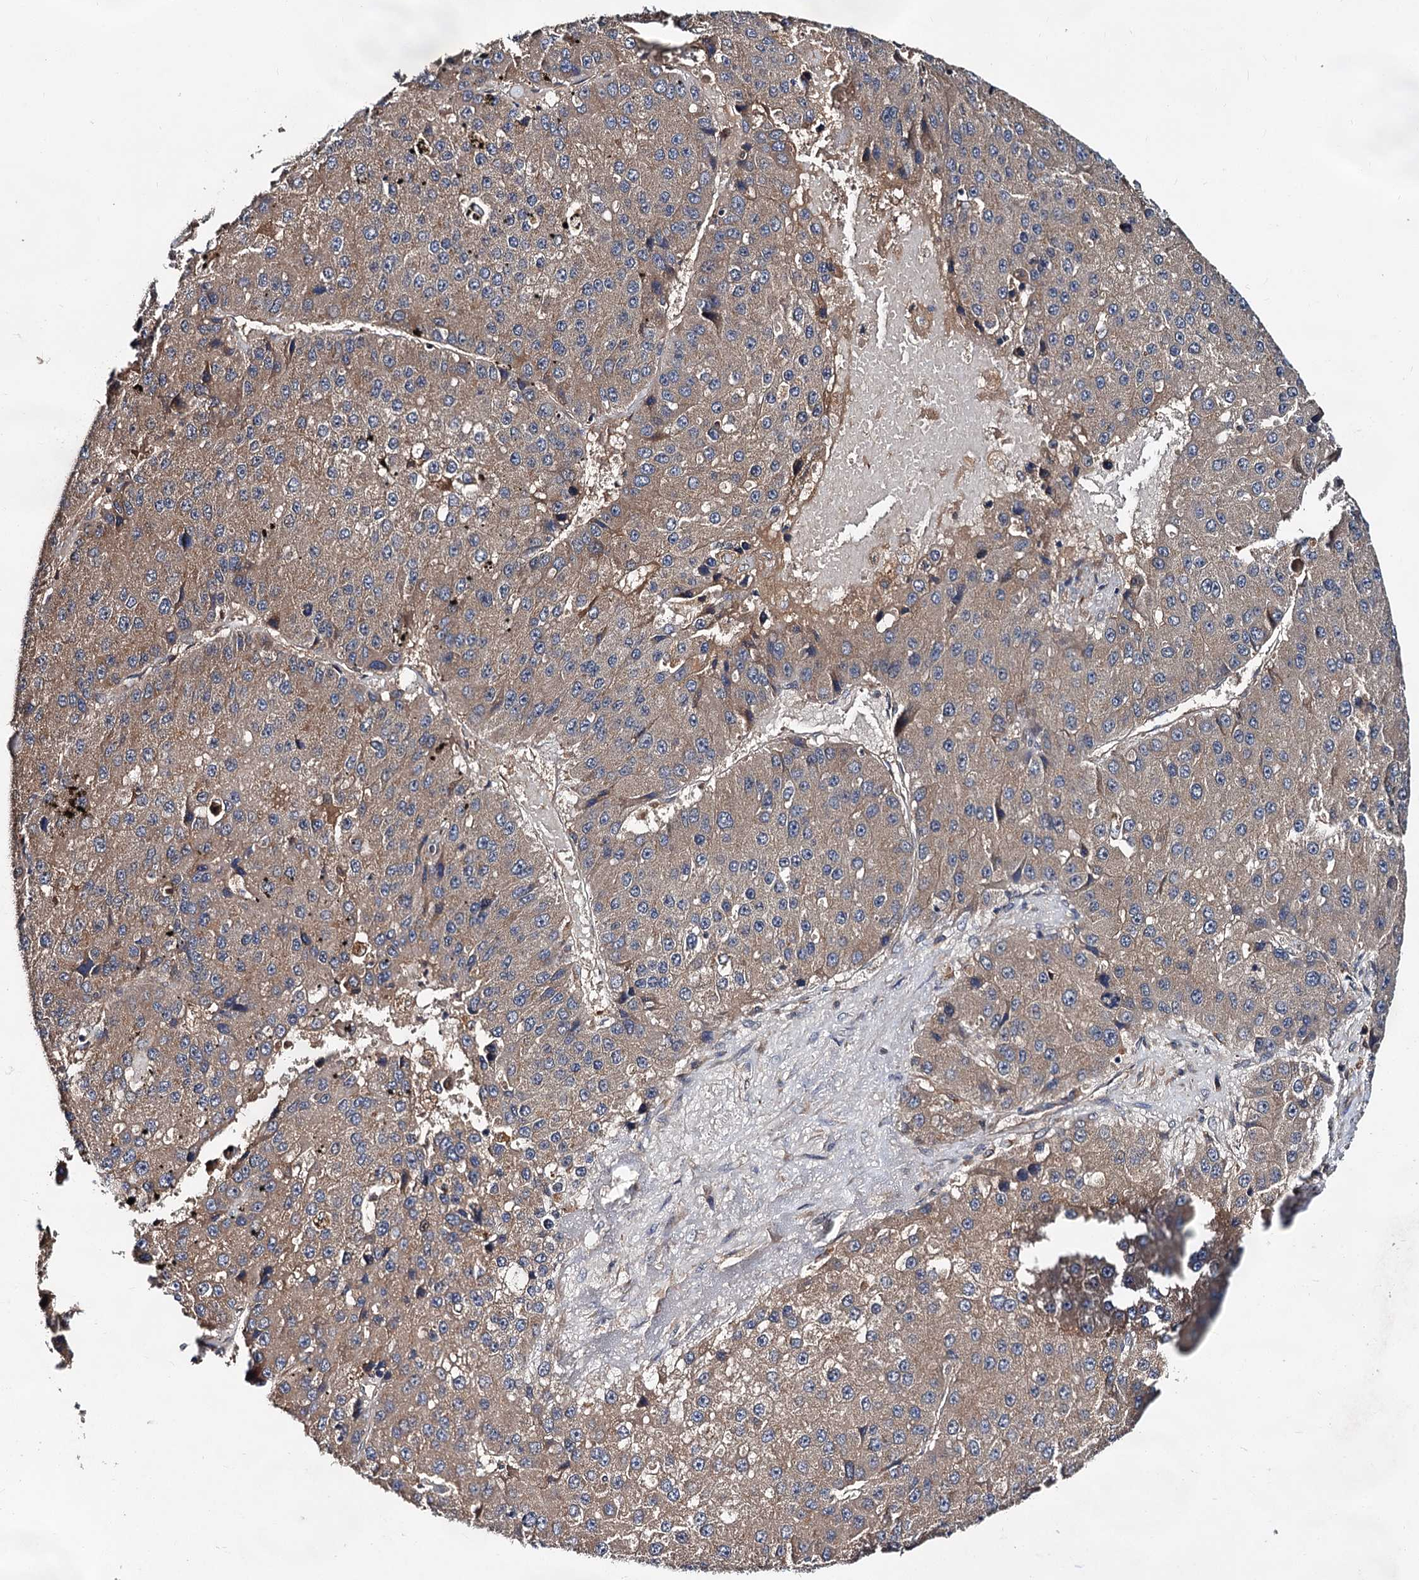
{"staining": {"intensity": "weak", "quantity": ">75%", "location": "cytoplasmic/membranous"}, "tissue": "liver cancer", "cell_type": "Tumor cells", "image_type": "cancer", "snomed": [{"axis": "morphology", "description": "Carcinoma, Hepatocellular, NOS"}, {"axis": "topography", "description": "Liver"}], "caption": "Immunohistochemical staining of liver cancer exhibits low levels of weak cytoplasmic/membranous expression in approximately >75% of tumor cells.", "gene": "TEX9", "patient": {"sex": "female", "age": 73}}